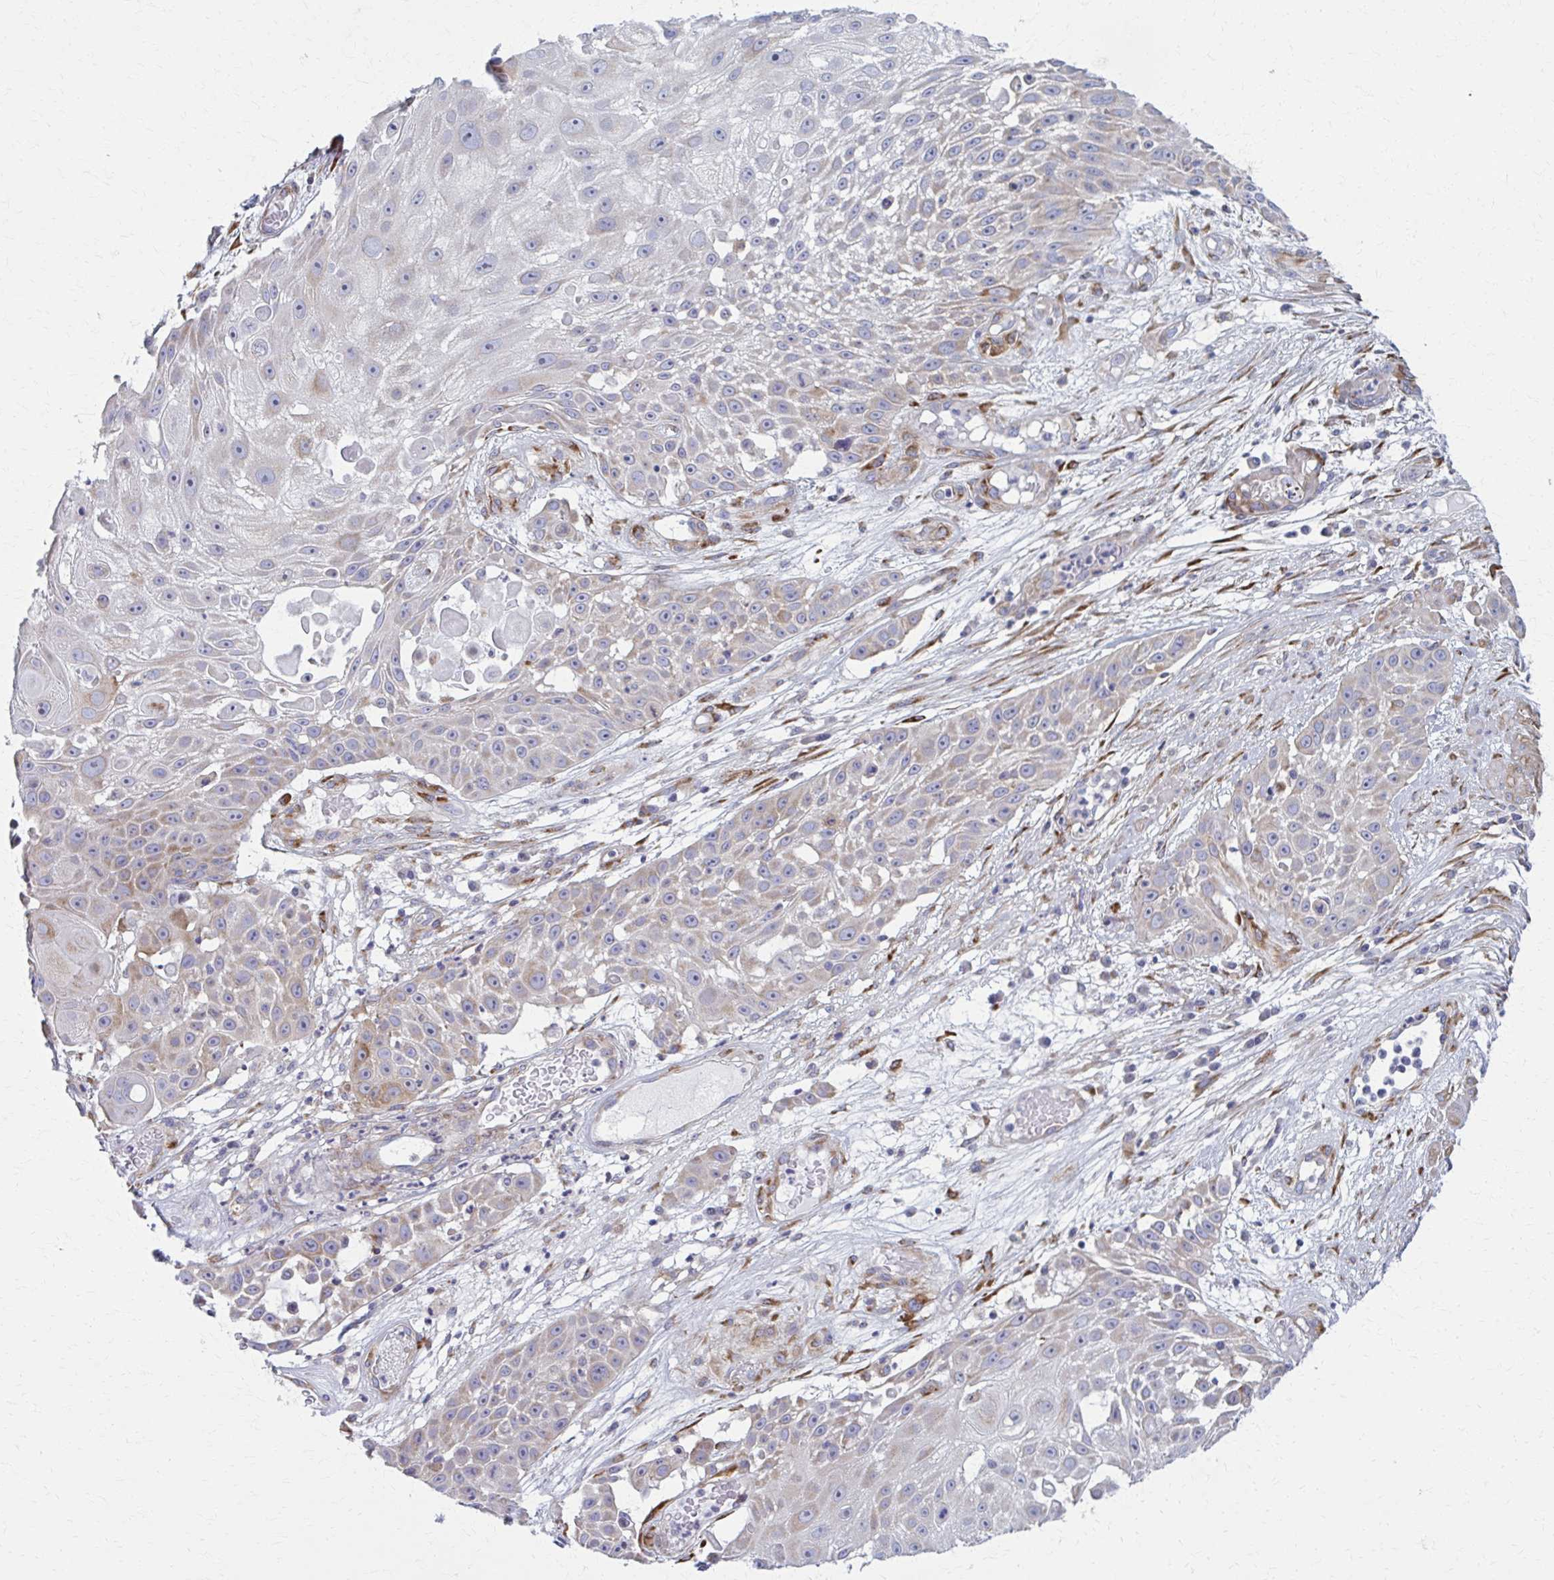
{"staining": {"intensity": "weak", "quantity": "25%-75%", "location": "cytoplasmic/membranous"}, "tissue": "skin cancer", "cell_type": "Tumor cells", "image_type": "cancer", "snomed": [{"axis": "morphology", "description": "Squamous cell carcinoma, NOS"}, {"axis": "topography", "description": "Skin"}], "caption": "Immunohistochemical staining of human skin squamous cell carcinoma displays low levels of weak cytoplasmic/membranous protein positivity in approximately 25%-75% of tumor cells.", "gene": "SPATS2L", "patient": {"sex": "female", "age": 86}}